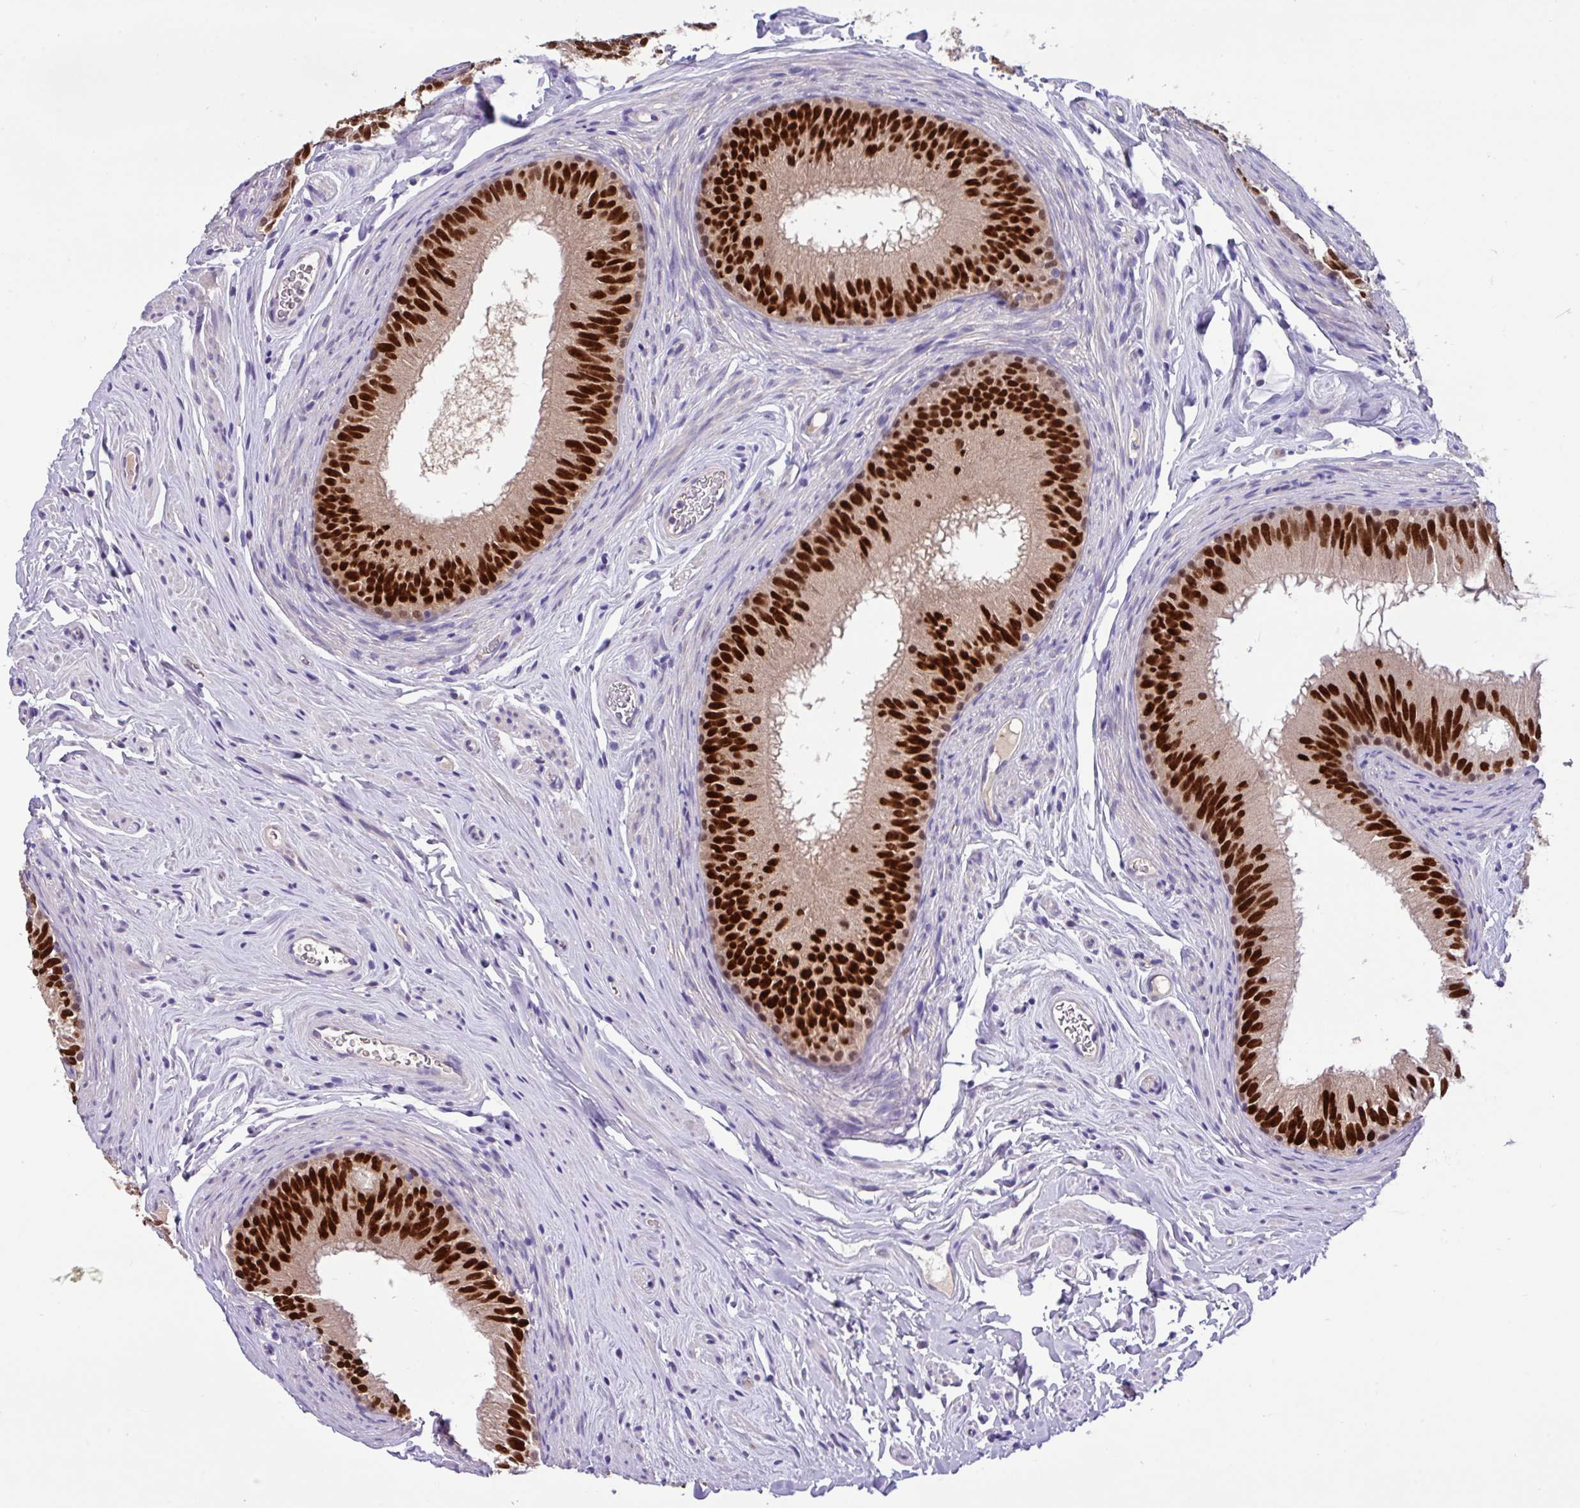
{"staining": {"intensity": "strong", "quantity": ">75%", "location": "nuclear"}, "tissue": "epididymis", "cell_type": "Glandular cells", "image_type": "normal", "snomed": [{"axis": "morphology", "description": "Normal tissue, NOS"}, {"axis": "topography", "description": "Epididymis, spermatic cord, NOS"}], "caption": "A photomicrograph of human epididymis stained for a protein displays strong nuclear brown staining in glandular cells. The staining was performed using DAB (3,3'-diaminobenzidine) to visualize the protein expression in brown, while the nuclei were stained in blue with hematoxylin (Magnification: 20x).", "gene": "PAX8", "patient": {"sex": "male", "age": 25}}